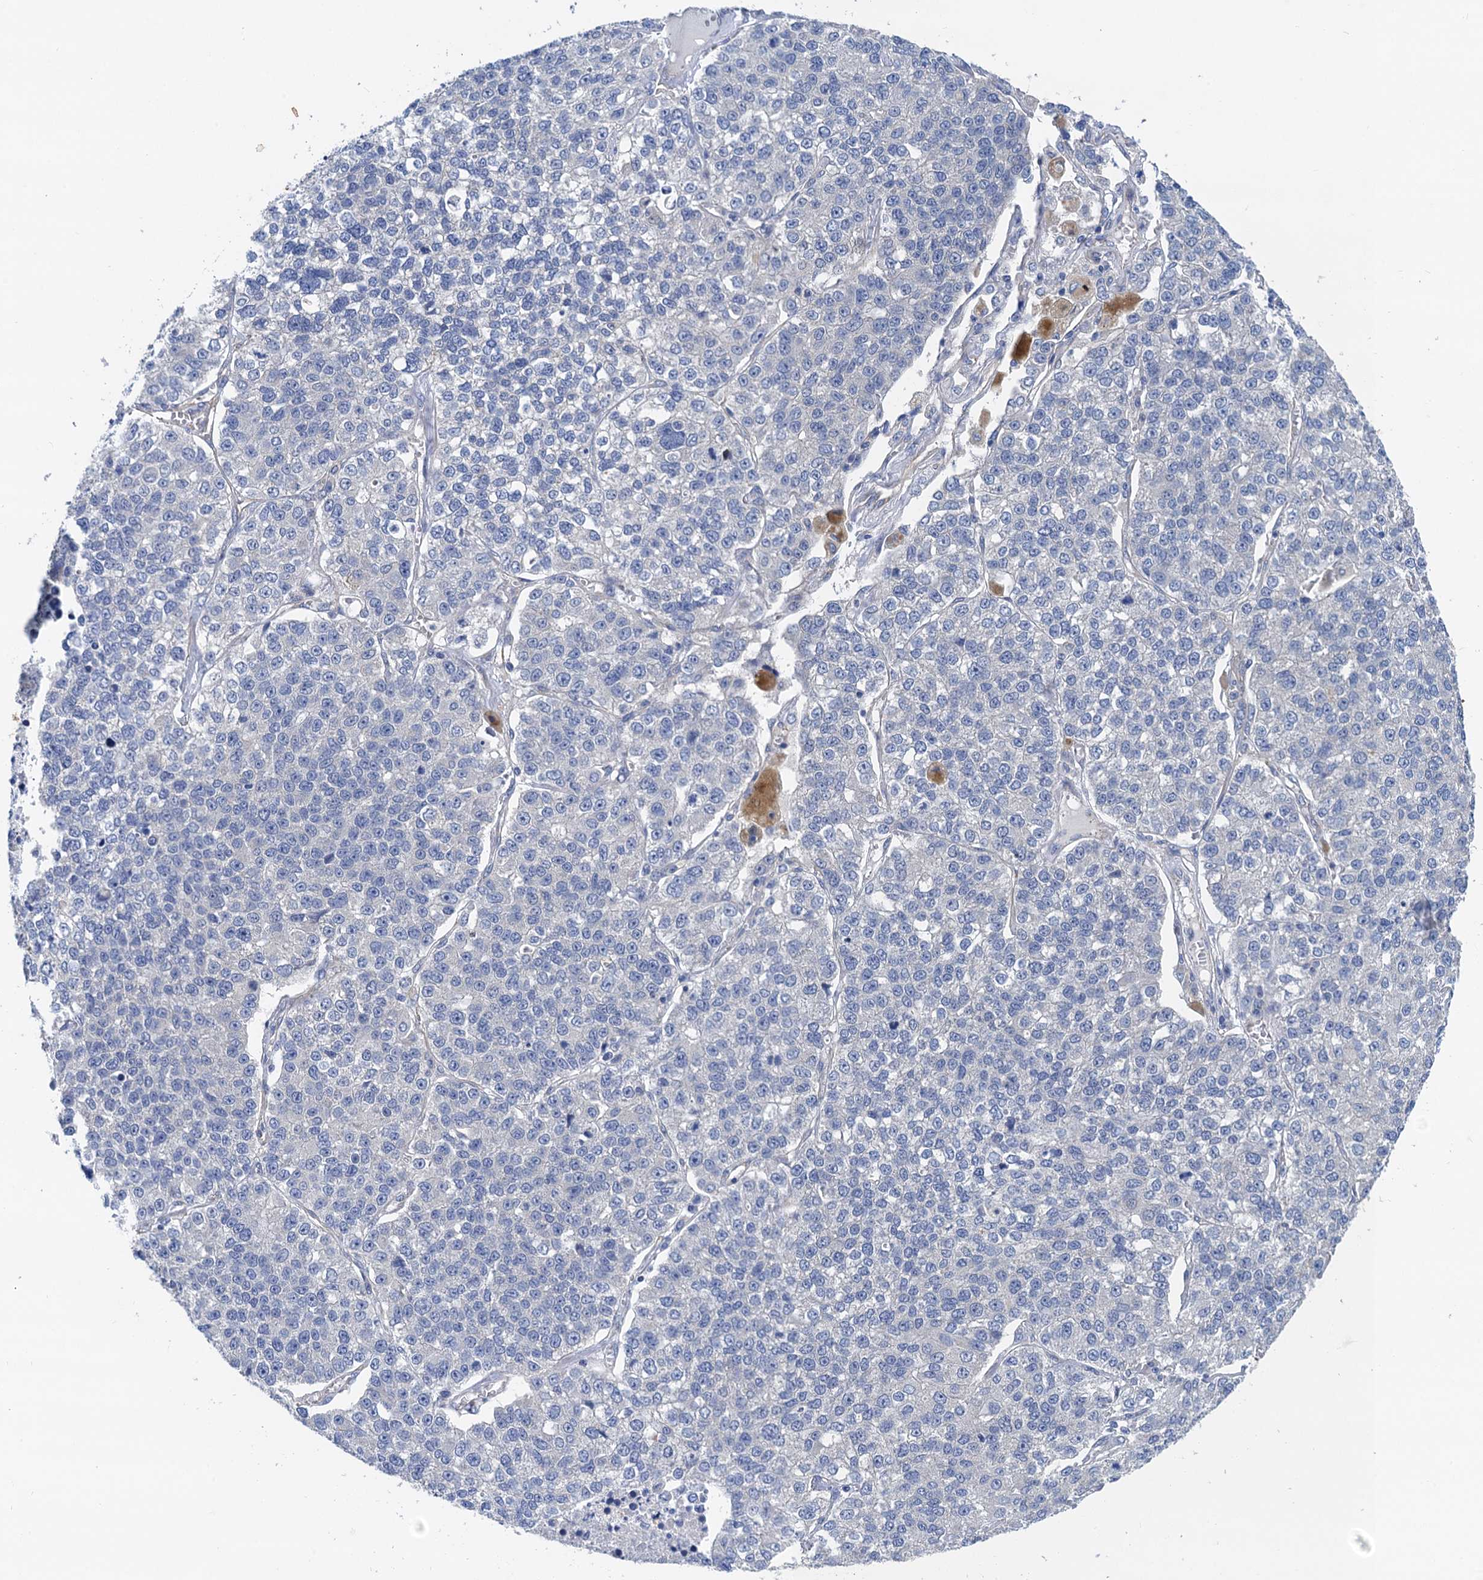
{"staining": {"intensity": "negative", "quantity": "none", "location": "none"}, "tissue": "lung cancer", "cell_type": "Tumor cells", "image_type": "cancer", "snomed": [{"axis": "morphology", "description": "Adenocarcinoma, NOS"}, {"axis": "topography", "description": "Lung"}], "caption": "This histopathology image is of lung cancer (adenocarcinoma) stained with immunohistochemistry to label a protein in brown with the nuclei are counter-stained blue. There is no staining in tumor cells. (Brightfield microscopy of DAB immunohistochemistry (IHC) at high magnification).", "gene": "PJA2", "patient": {"sex": "male", "age": 49}}